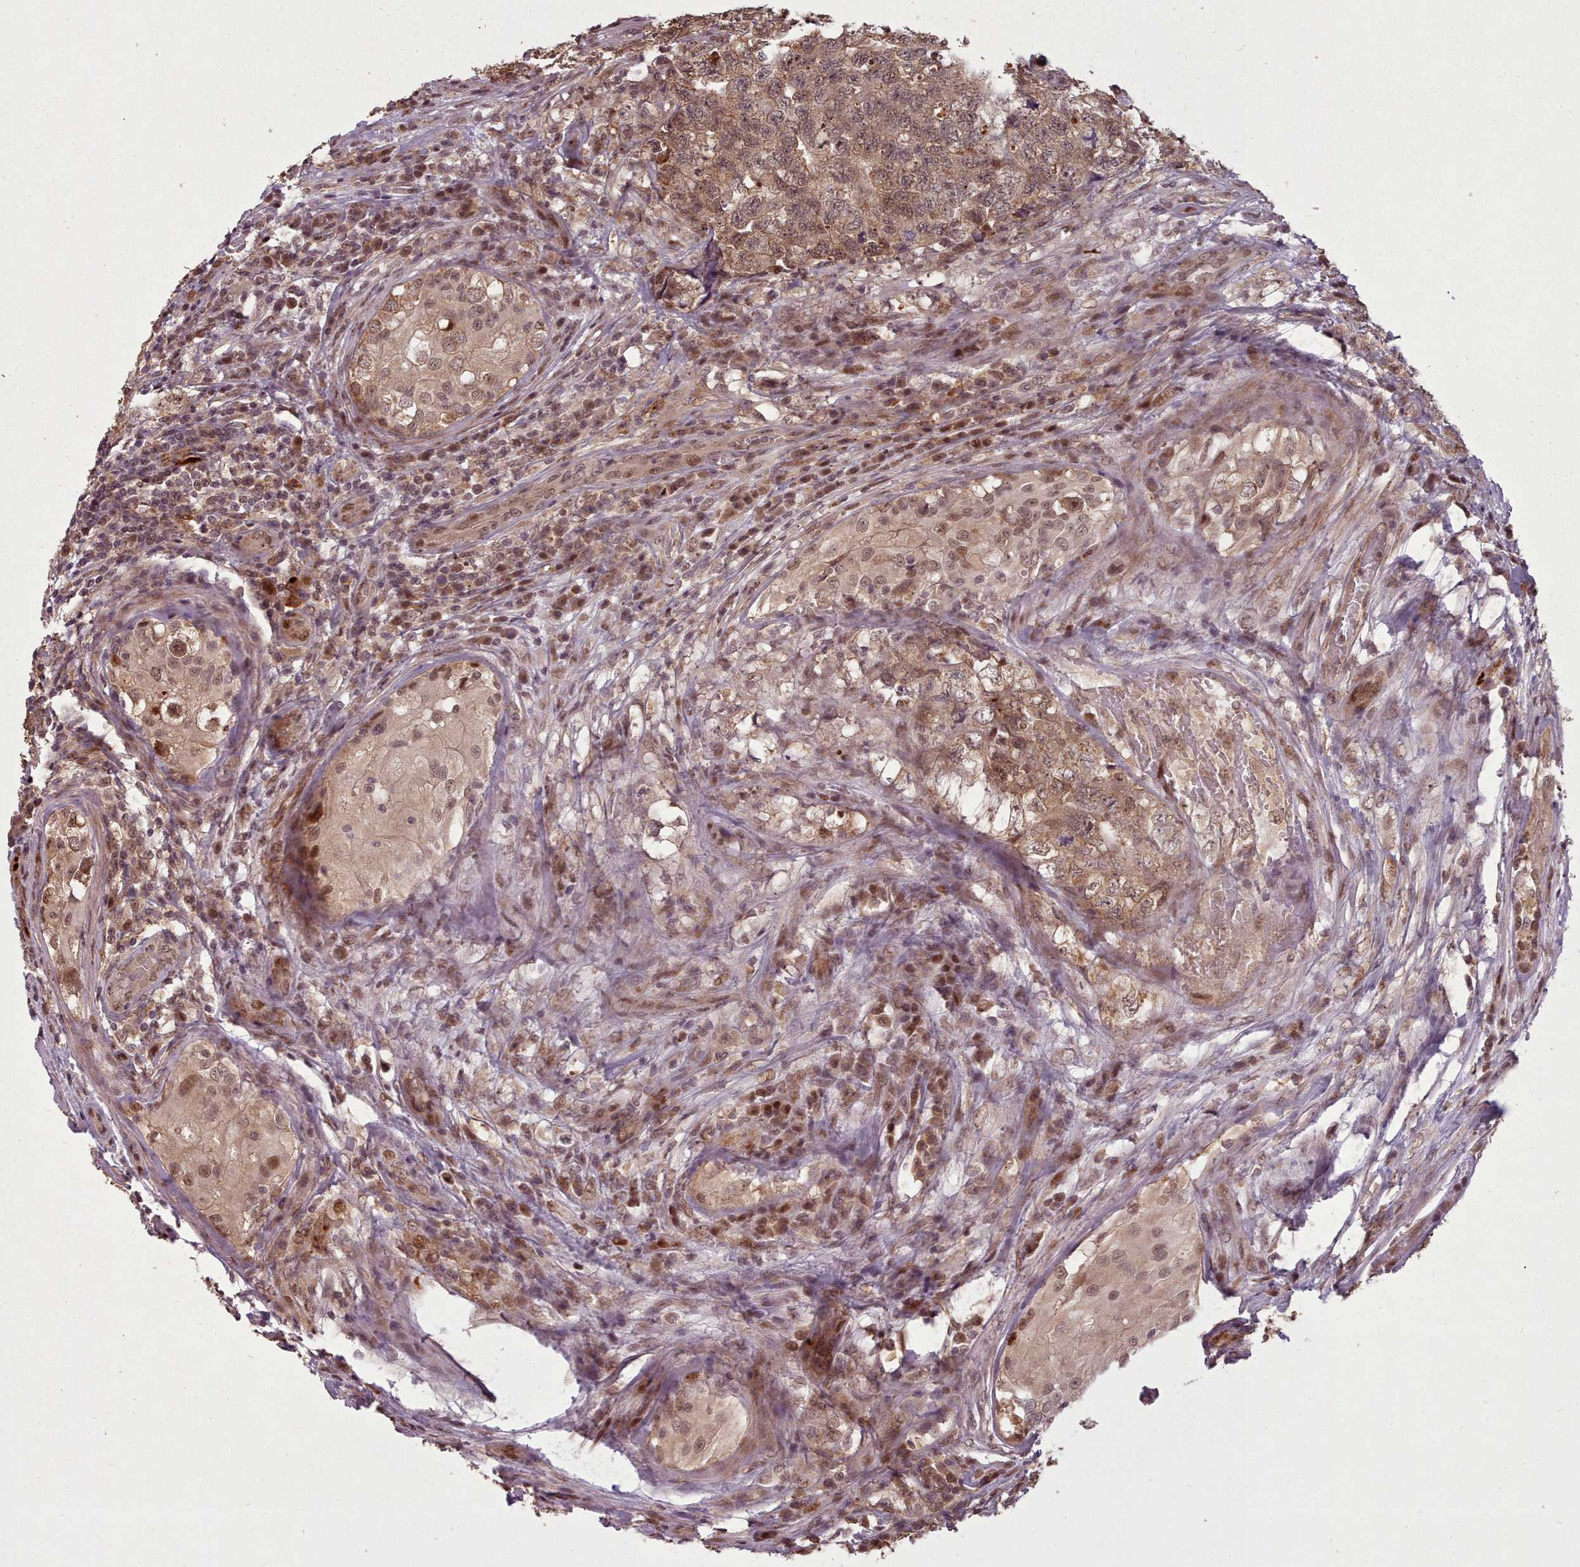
{"staining": {"intensity": "moderate", "quantity": ">75%", "location": "cytoplasmic/membranous,nuclear"}, "tissue": "testis cancer", "cell_type": "Tumor cells", "image_type": "cancer", "snomed": [{"axis": "morphology", "description": "Carcinoma, Embryonal, NOS"}, {"axis": "topography", "description": "Testis"}], "caption": "Embryonal carcinoma (testis) stained with a protein marker exhibits moderate staining in tumor cells.", "gene": "CDC6", "patient": {"sex": "male", "age": 31}}